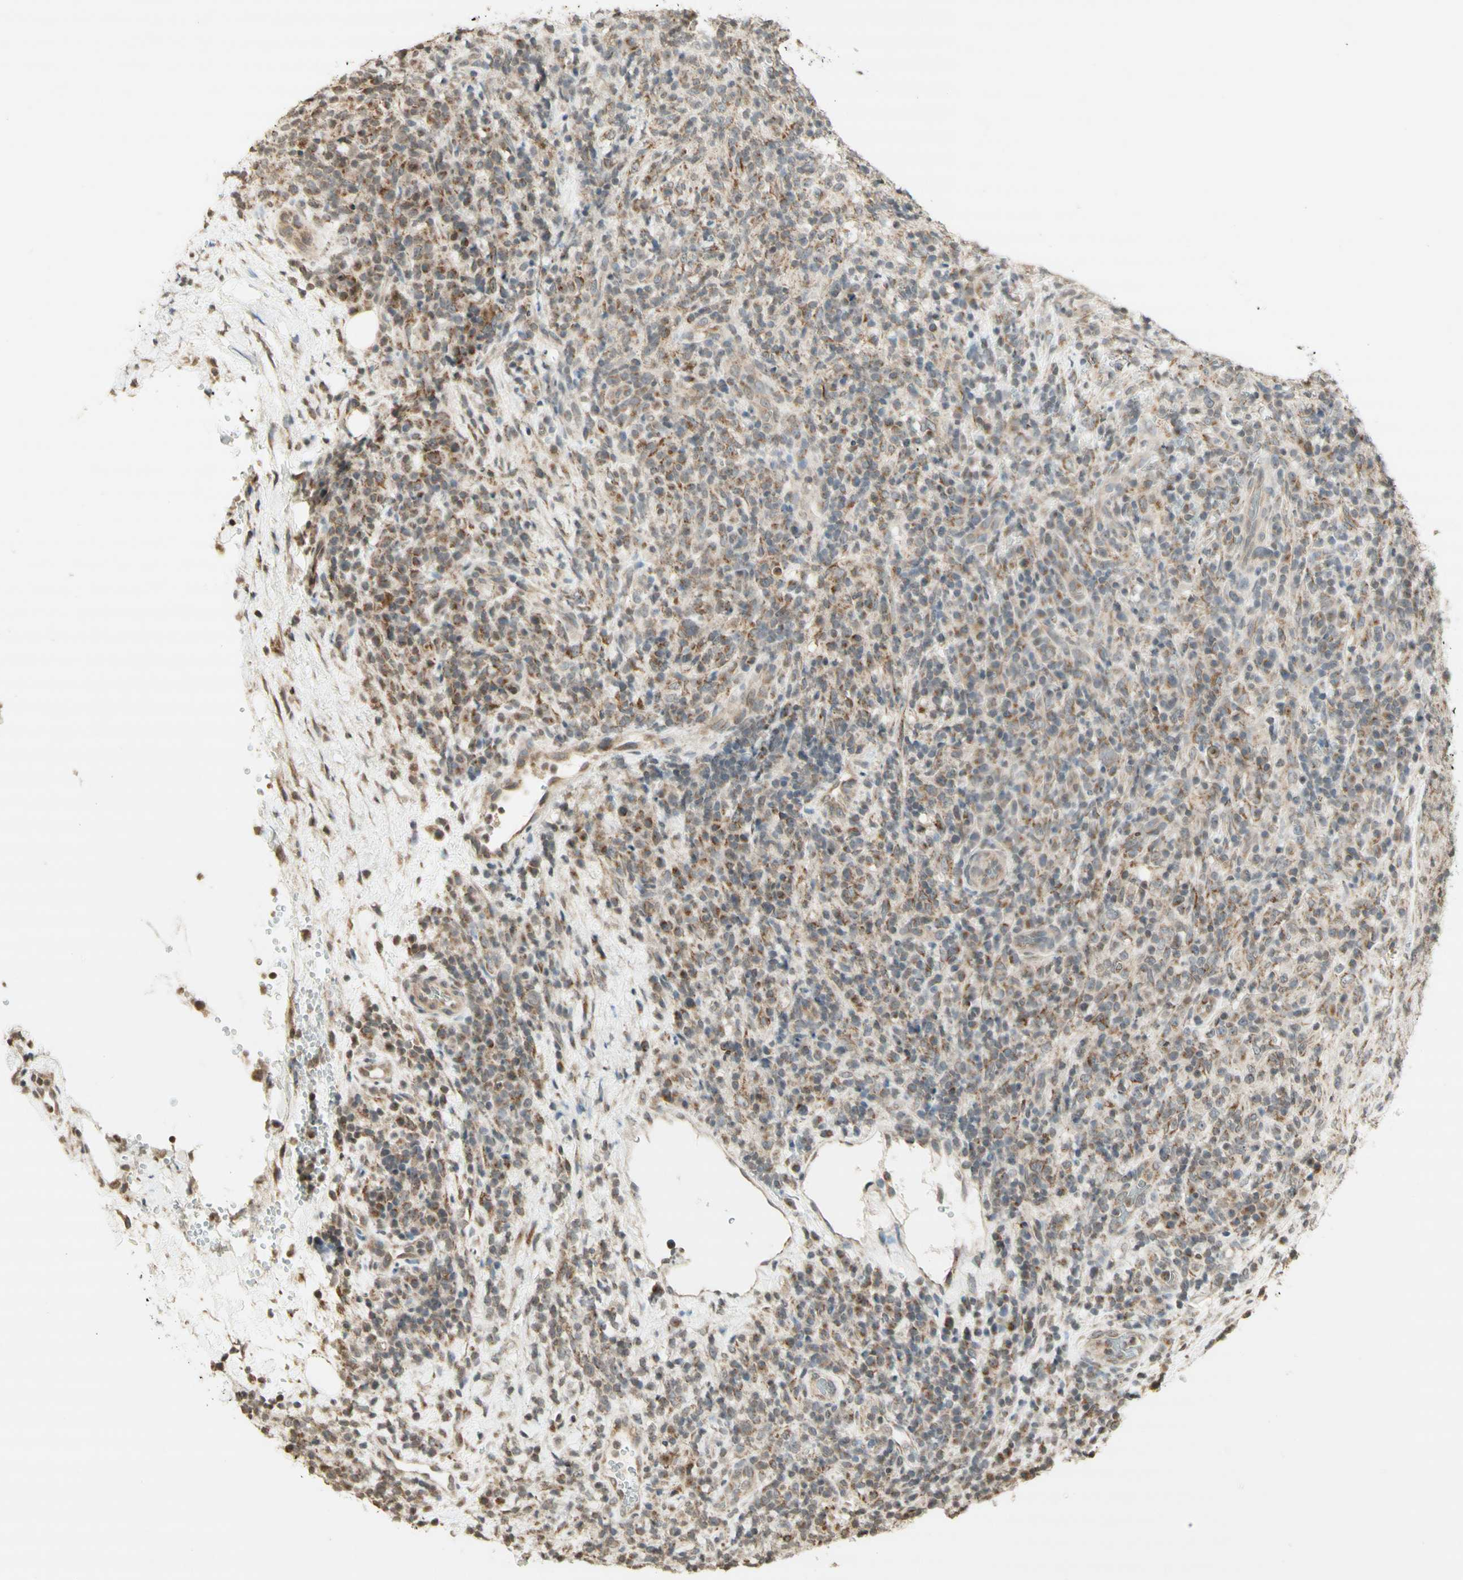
{"staining": {"intensity": "moderate", "quantity": "25%-75%", "location": "cytoplasmic/membranous"}, "tissue": "lymphoma", "cell_type": "Tumor cells", "image_type": "cancer", "snomed": [{"axis": "morphology", "description": "Malignant lymphoma, non-Hodgkin's type, High grade"}, {"axis": "topography", "description": "Lymph node"}], "caption": "The image reveals staining of high-grade malignant lymphoma, non-Hodgkin's type, revealing moderate cytoplasmic/membranous protein staining (brown color) within tumor cells.", "gene": "CCNI", "patient": {"sex": "female", "age": 76}}